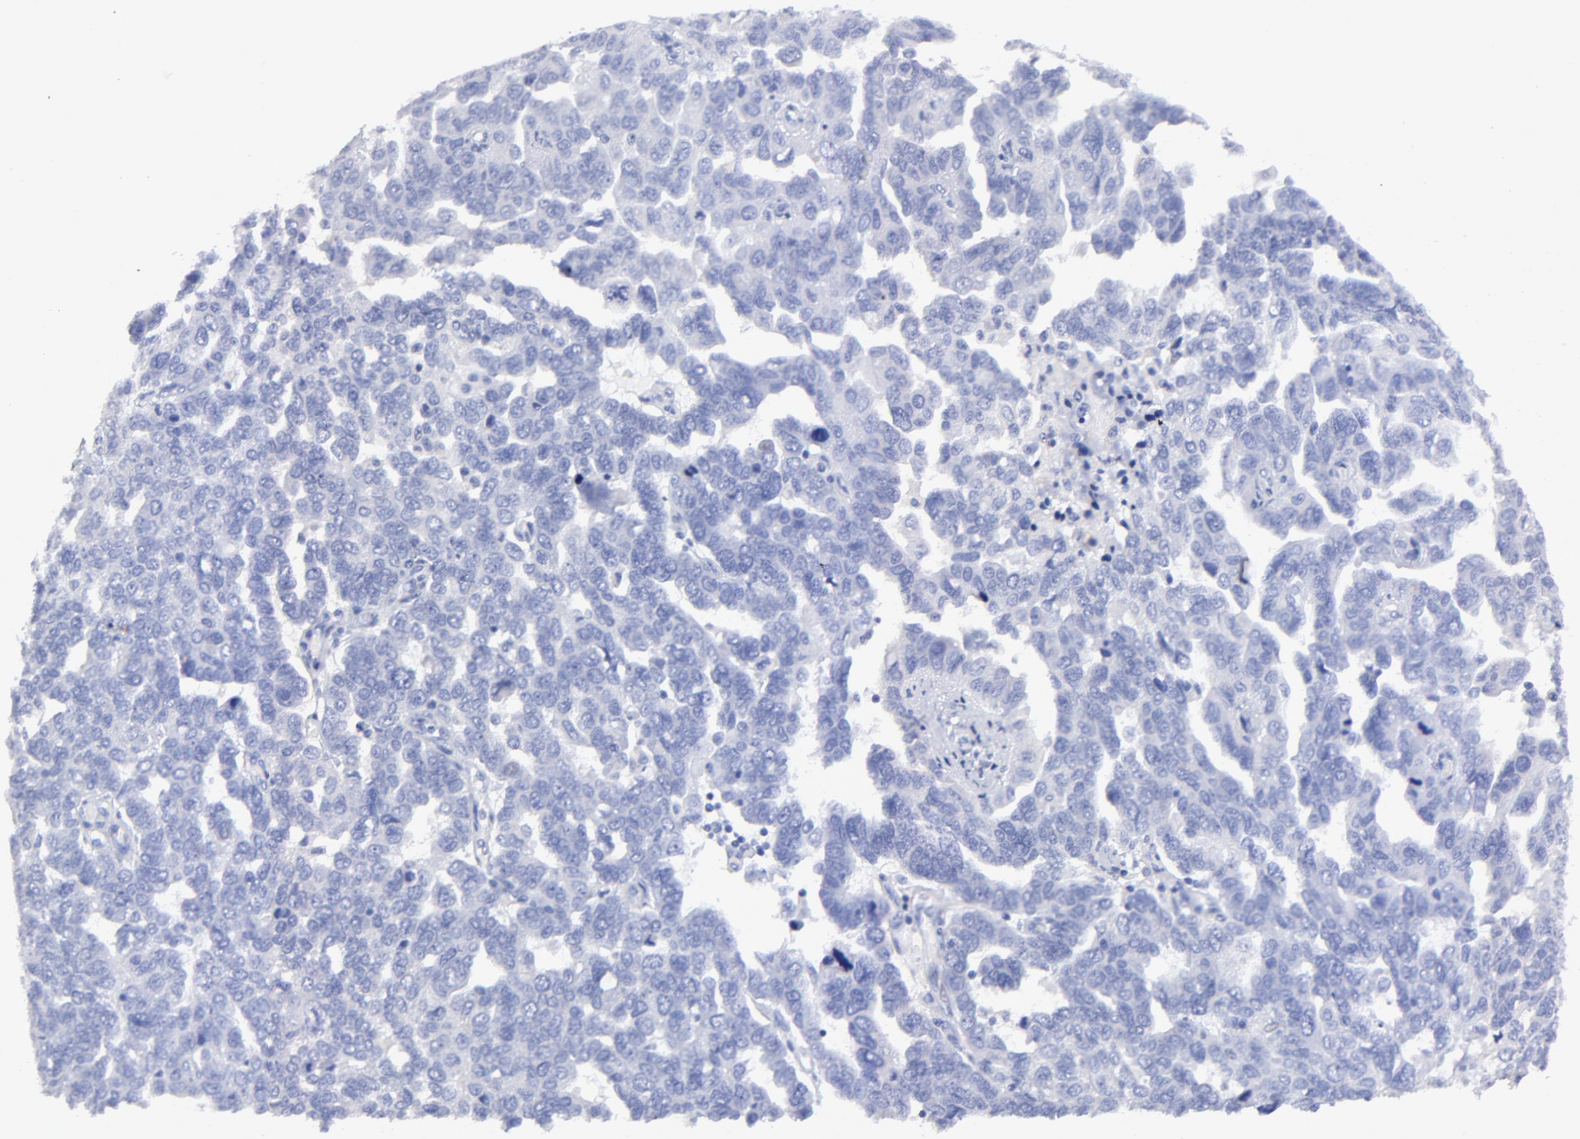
{"staining": {"intensity": "negative", "quantity": "none", "location": "none"}, "tissue": "ovarian cancer", "cell_type": "Tumor cells", "image_type": "cancer", "snomed": [{"axis": "morphology", "description": "Cystadenocarcinoma, serous, NOS"}, {"axis": "topography", "description": "Ovary"}], "caption": "DAB immunohistochemical staining of ovarian serous cystadenocarcinoma shows no significant staining in tumor cells. (DAB immunohistochemistry (IHC) visualized using brightfield microscopy, high magnification).", "gene": "HORMAD2", "patient": {"sex": "female", "age": 64}}